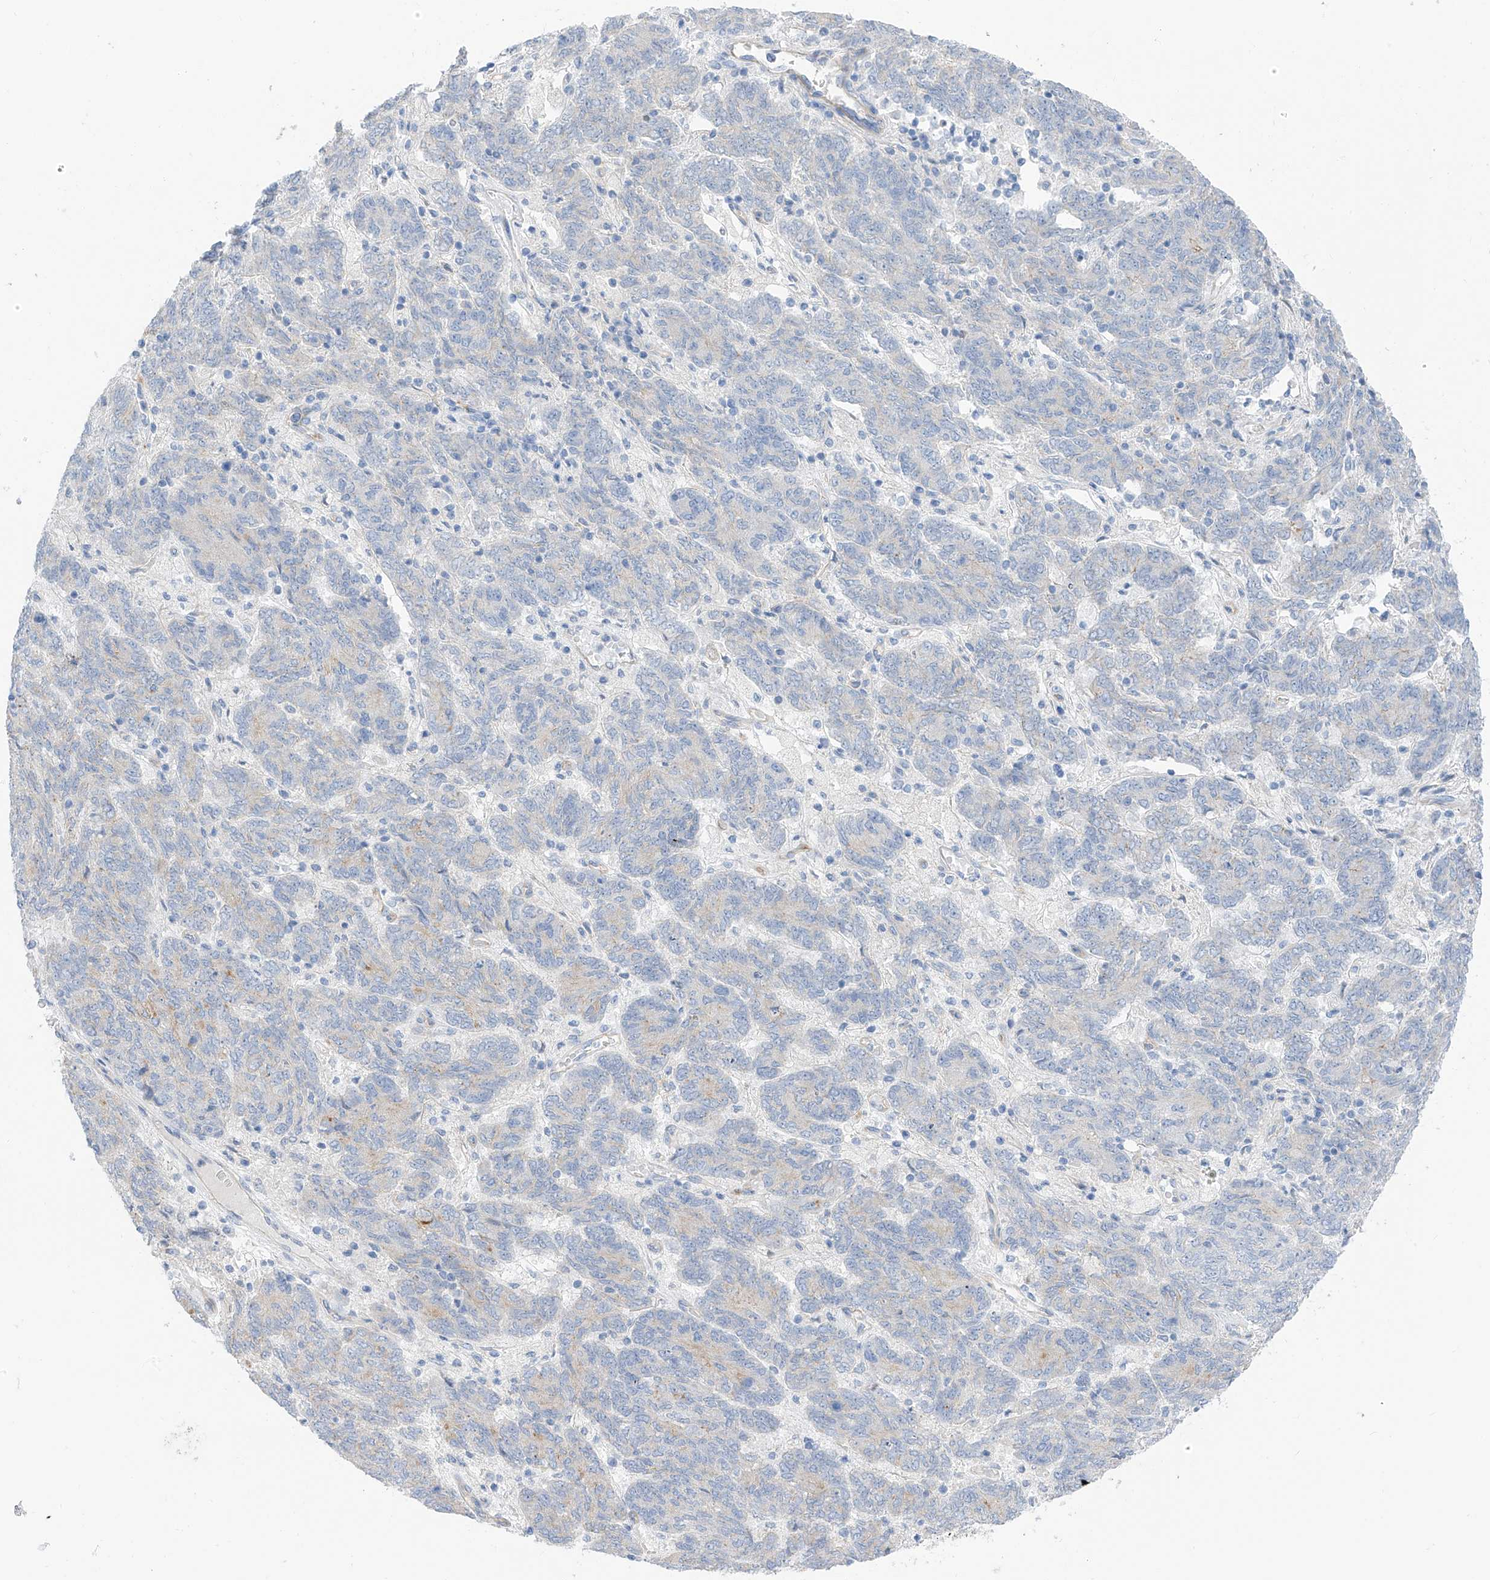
{"staining": {"intensity": "weak", "quantity": "<25%", "location": "cytoplasmic/membranous"}, "tissue": "endometrial cancer", "cell_type": "Tumor cells", "image_type": "cancer", "snomed": [{"axis": "morphology", "description": "Adenocarcinoma, NOS"}, {"axis": "topography", "description": "Endometrium"}], "caption": "Immunohistochemistry (IHC) of endometrial cancer exhibits no expression in tumor cells.", "gene": "ITGA9", "patient": {"sex": "female", "age": 80}}